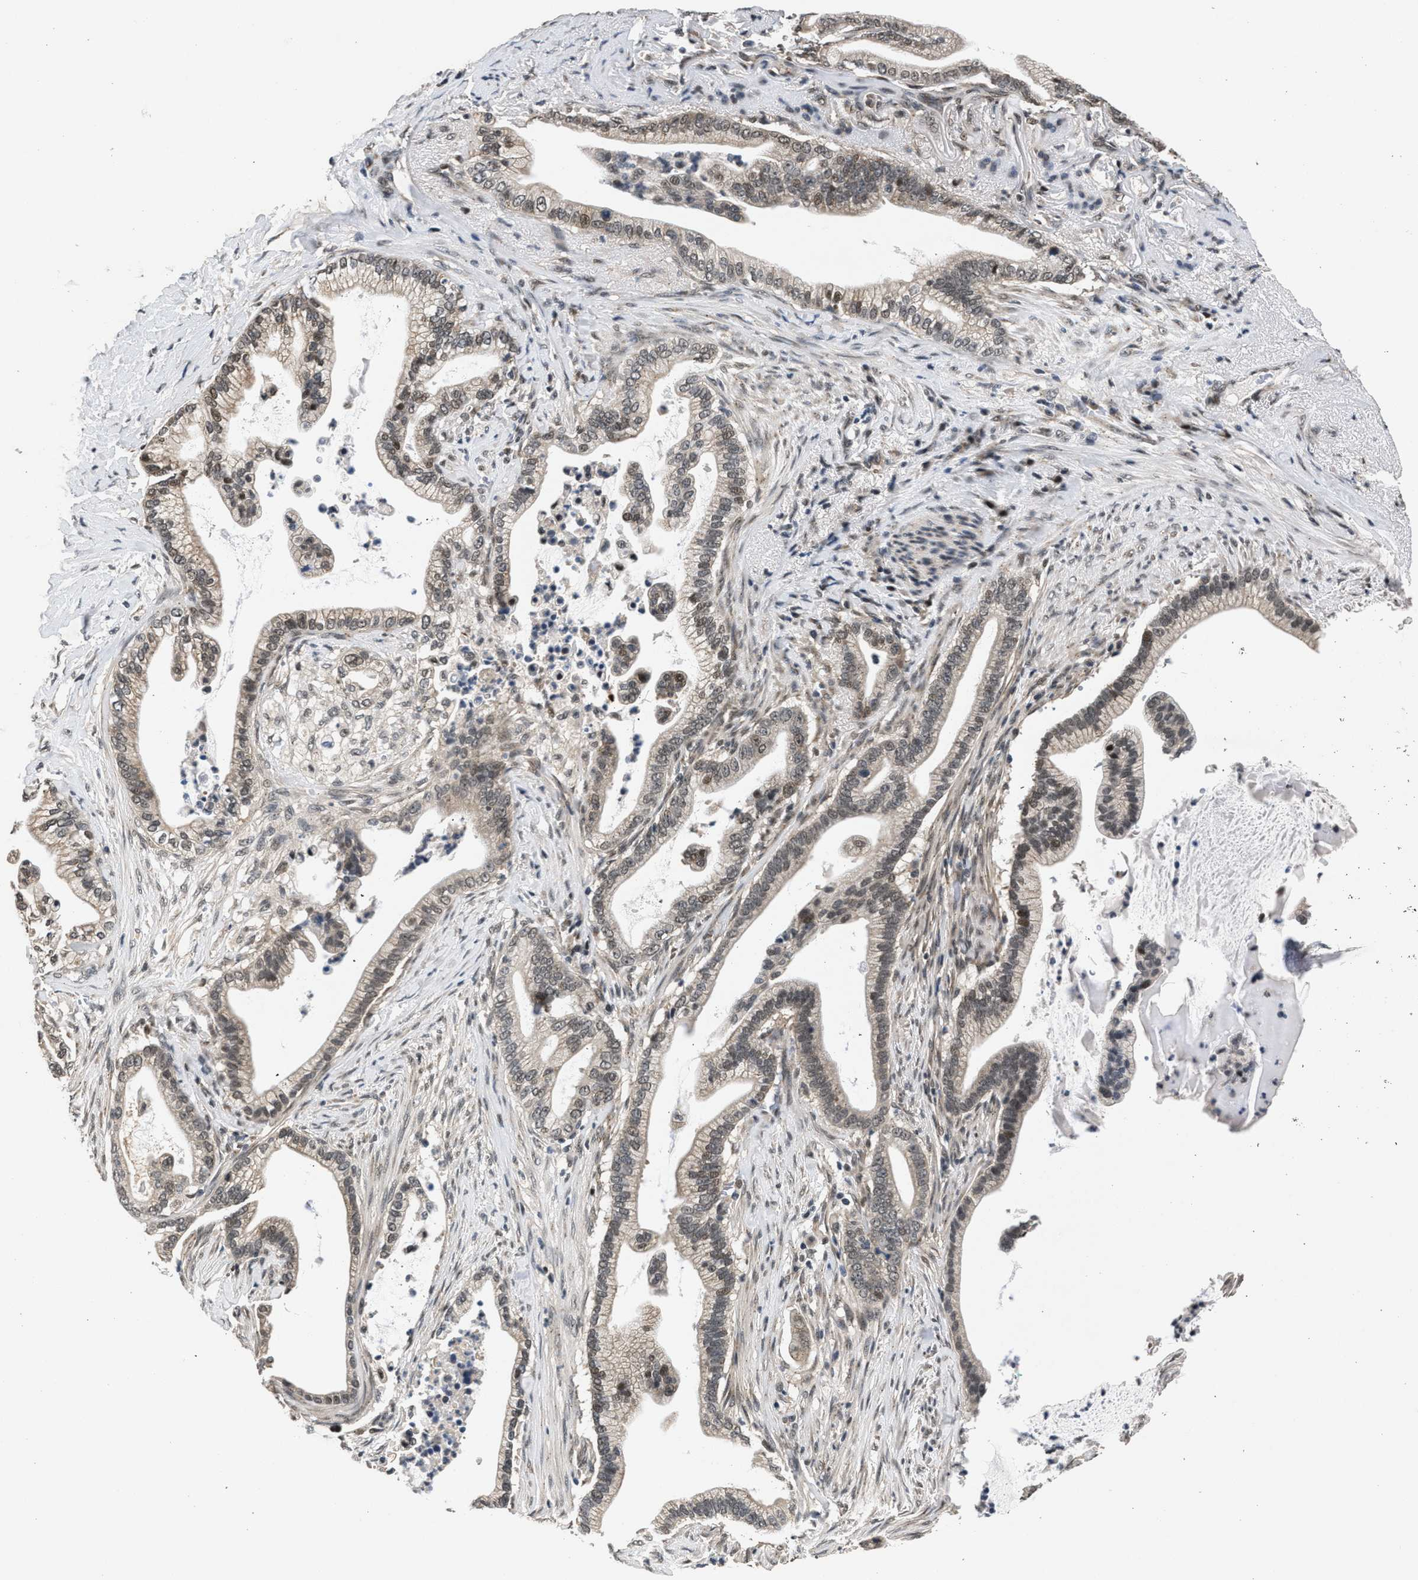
{"staining": {"intensity": "moderate", "quantity": "25%-75%", "location": "cytoplasmic/membranous,nuclear"}, "tissue": "pancreatic cancer", "cell_type": "Tumor cells", "image_type": "cancer", "snomed": [{"axis": "morphology", "description": "Adenocarcinoma, NOS"}, {"axis": "topography", "description": "Pancreas"}], "caption": "Moderate cytoplasmic/membranous and nuclear protein positivity is present in about 25%-75% of tumor cells in pancreatic adenocarcinoma. The protein of interest is stained brown, and the nuclei are stained in blue (DAB (3,3'-diaminobenzidine) IHC with brightfield microscopy, high magnification).", "gene": "RBM33", "patient": {"sex": "male", "age": 69}}